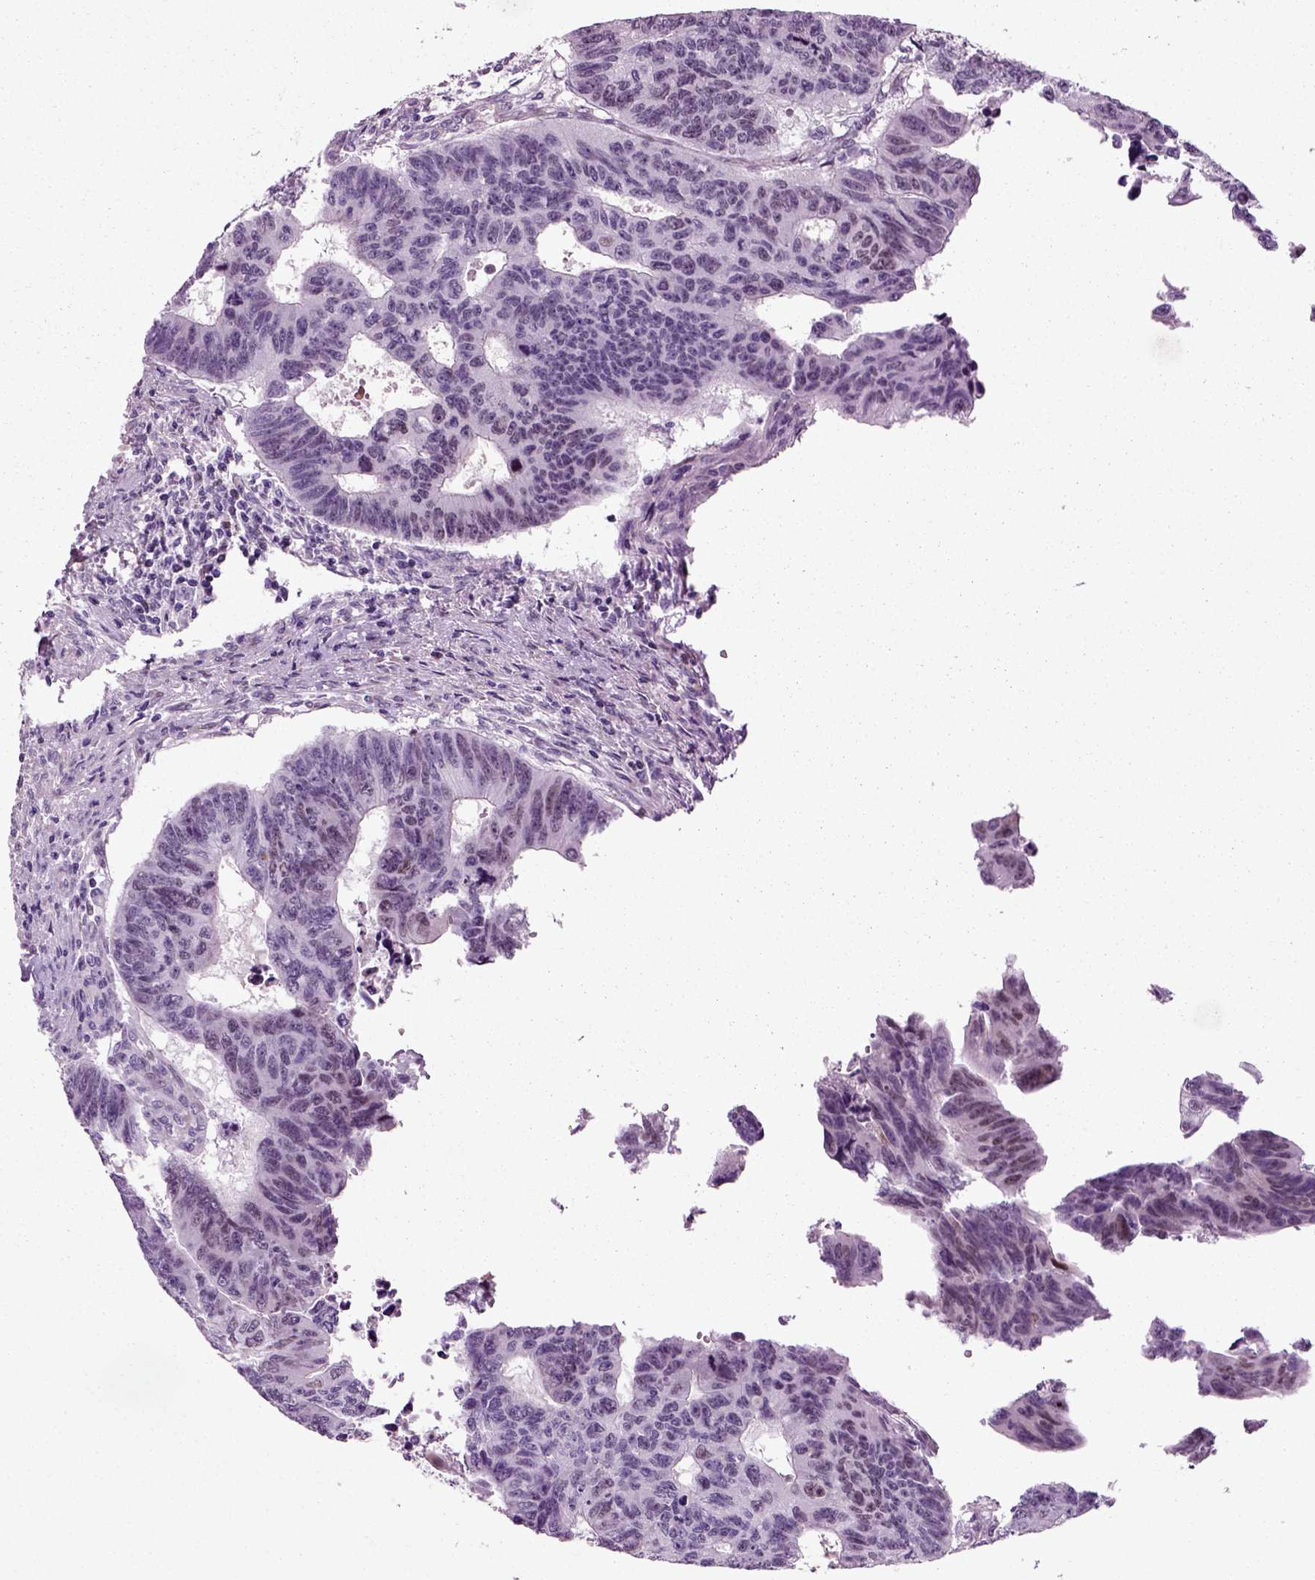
{"staining": {"intensity": "negative", "quantity": "none", "location": "none"}, "tissue": "colorectal cancer", "cell_type": "Tumor cells", "image_type": "cancer", "snomed": [{"axis": "morphology", "description": "Adenocarcinoma, NOS"}, {"axis": "topography", "description": "Rectum"}], "caption": "Immunohistochemical staining of human adenocarcinoma (colorectal) exhibits no significant expression in tumor cells. (IHC, brightfield microscopy, high magnification).", "gene": "ARID3A", "patient": {"sex": "female", "age": 85}}